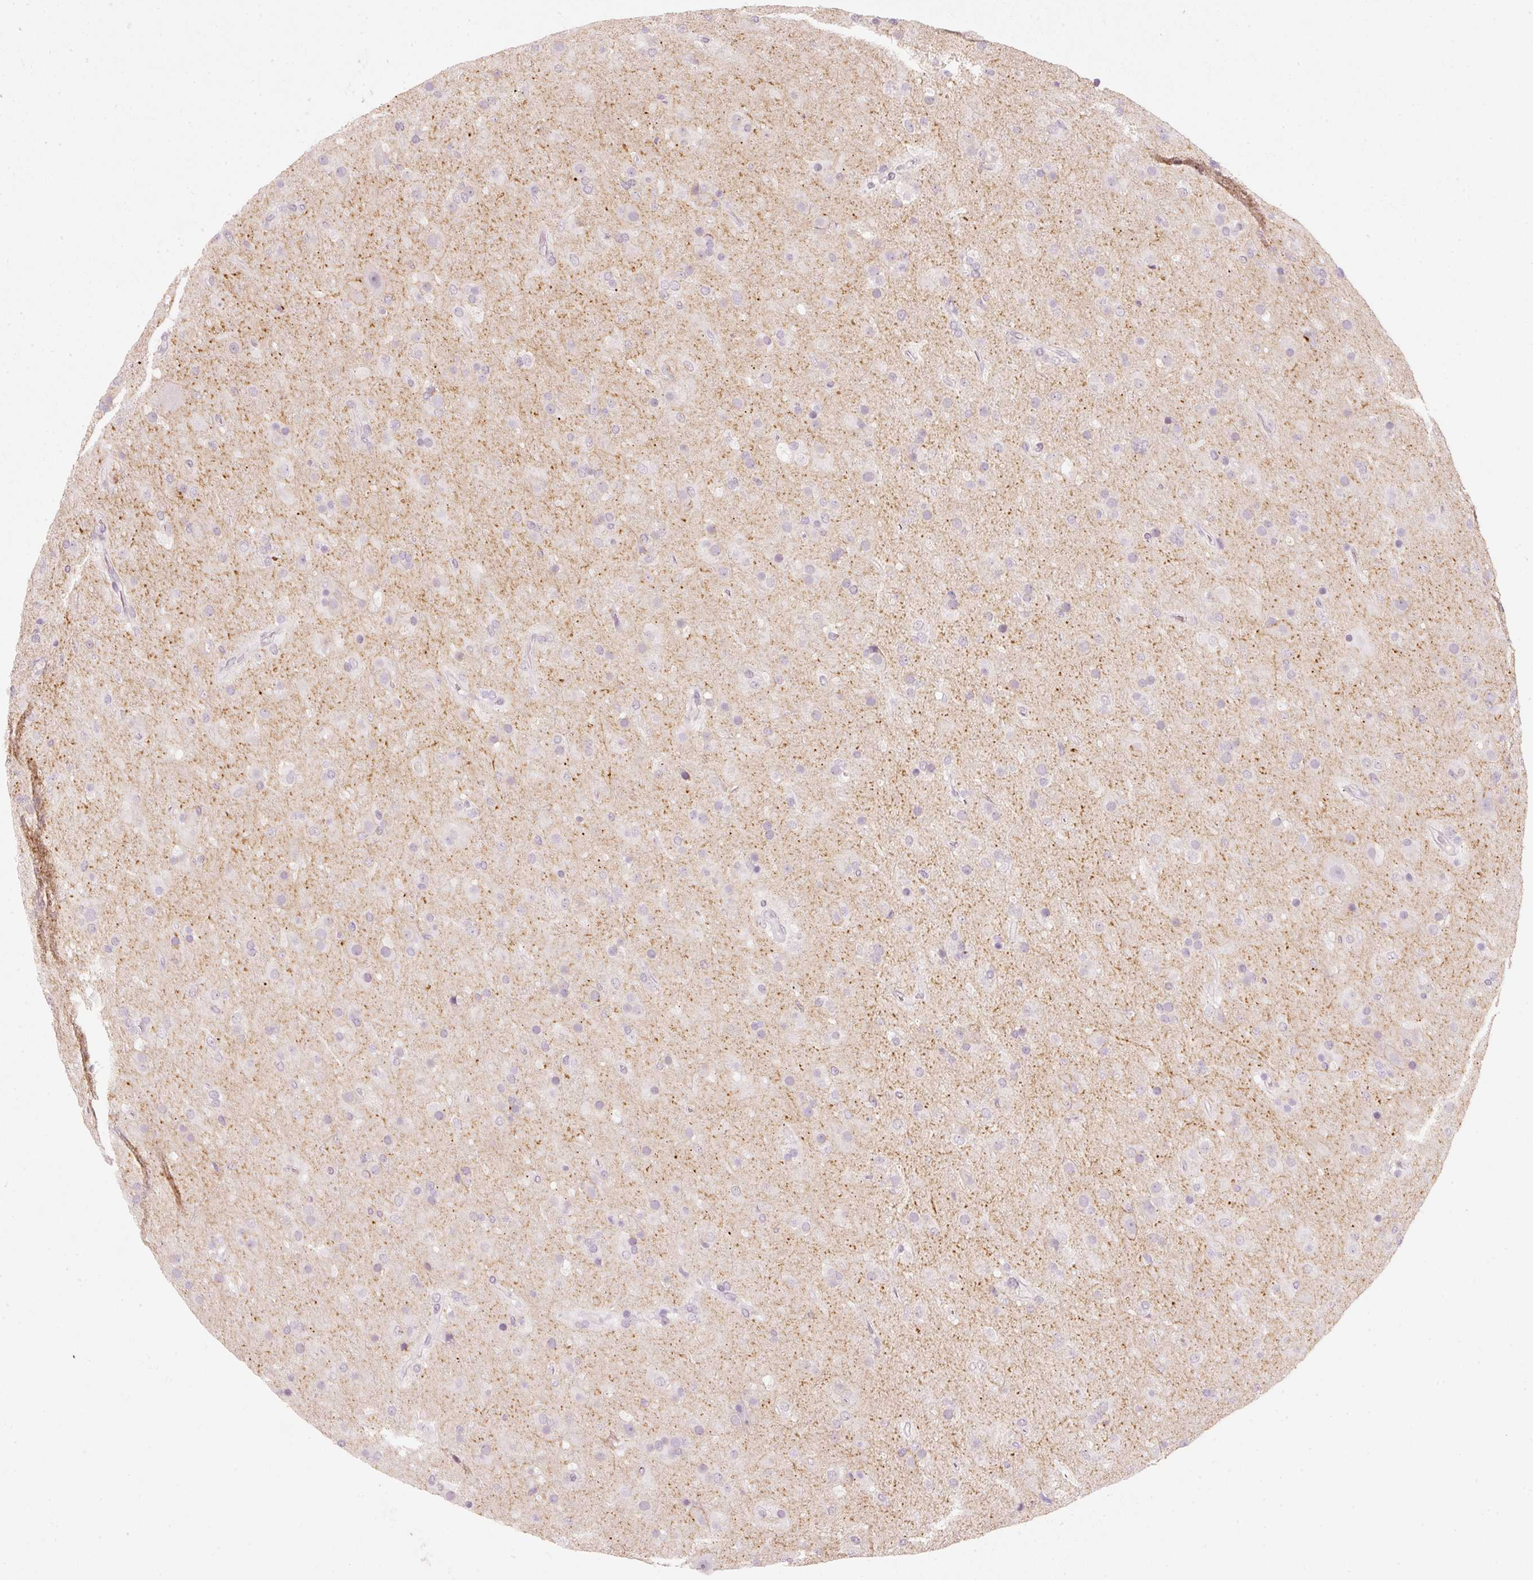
{"staining": {"intensity": "negative", "quantity": "none", "location": "none"}, "tissue": "glioma", "cell_type": "Tumor cells", "image_type": "cancer", "snomed": [{"axis": "morphology", "description": "Glioma, malignant, Low grade"}, {"axis": "topography", "description": "Brain"}], "caption": "Protein analysis of glioma reveals no significant expression in tumor cells.", "gene": "STEAP1", "patient": {"sex": "male", "age": 65}}